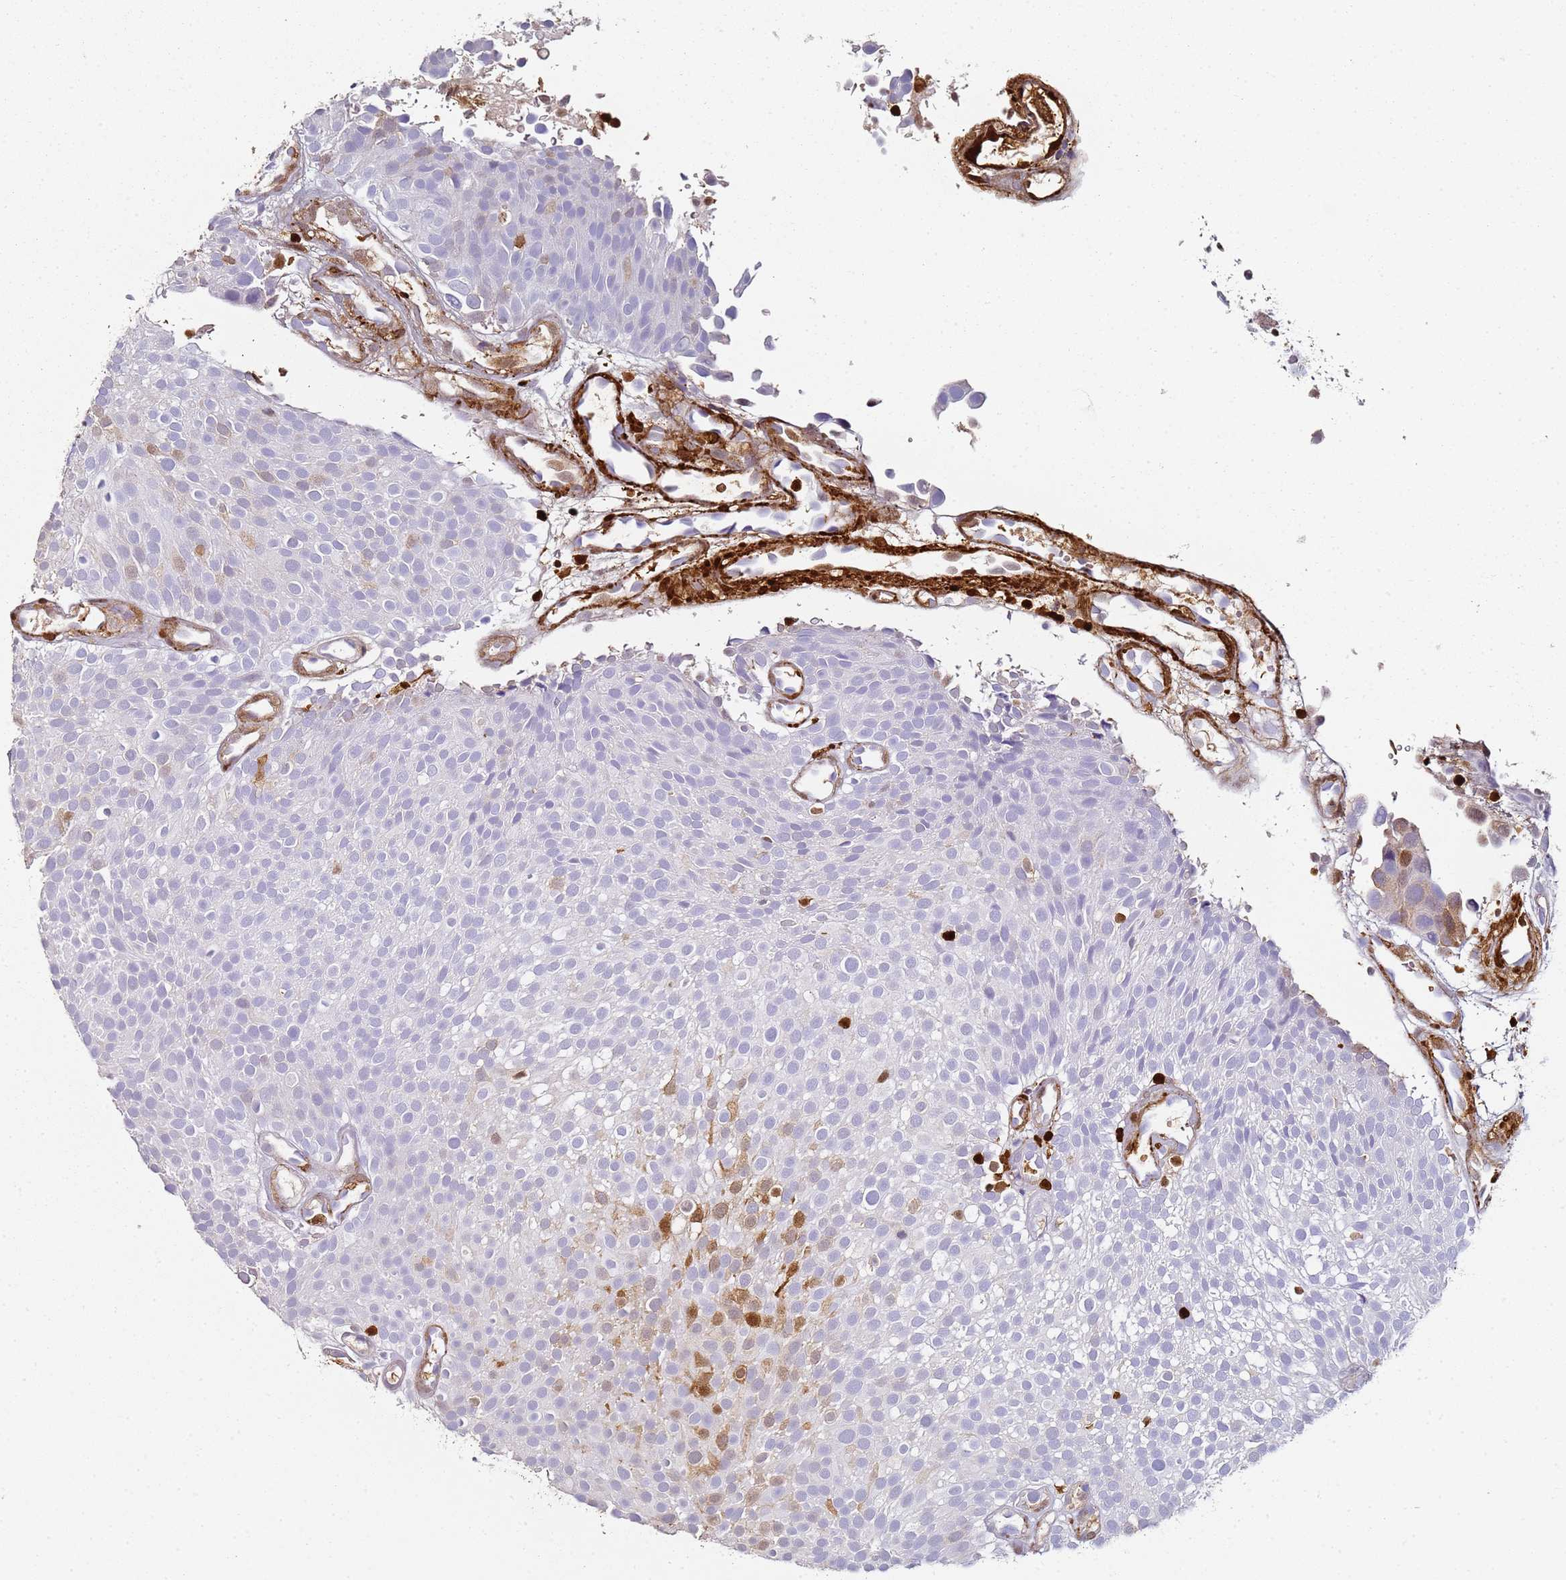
{"staining": {"intensity": "moderate", "quantity": "<25%", "location": "cytoplasmic/membranous,nuclear"}, "tissue": "urothelial cancer", "cell_type": "Tumor cells", "image_type": "cancer", "snomed": [{"axis": "morphology", "description": "Urothelial carcinoma, Low grade"}, {"axis": "topography", "description": "Urinary bladder"}], "caption": "This is an image of immunohistochemistry (IHC) staining of low-grade urothelial carcinoma, which shows moderate expression in the cytoplasmic/membranous and nuclear of tumor cells.", "gene": "S100A4", "patient": {"sex": "male", "age": 78}}